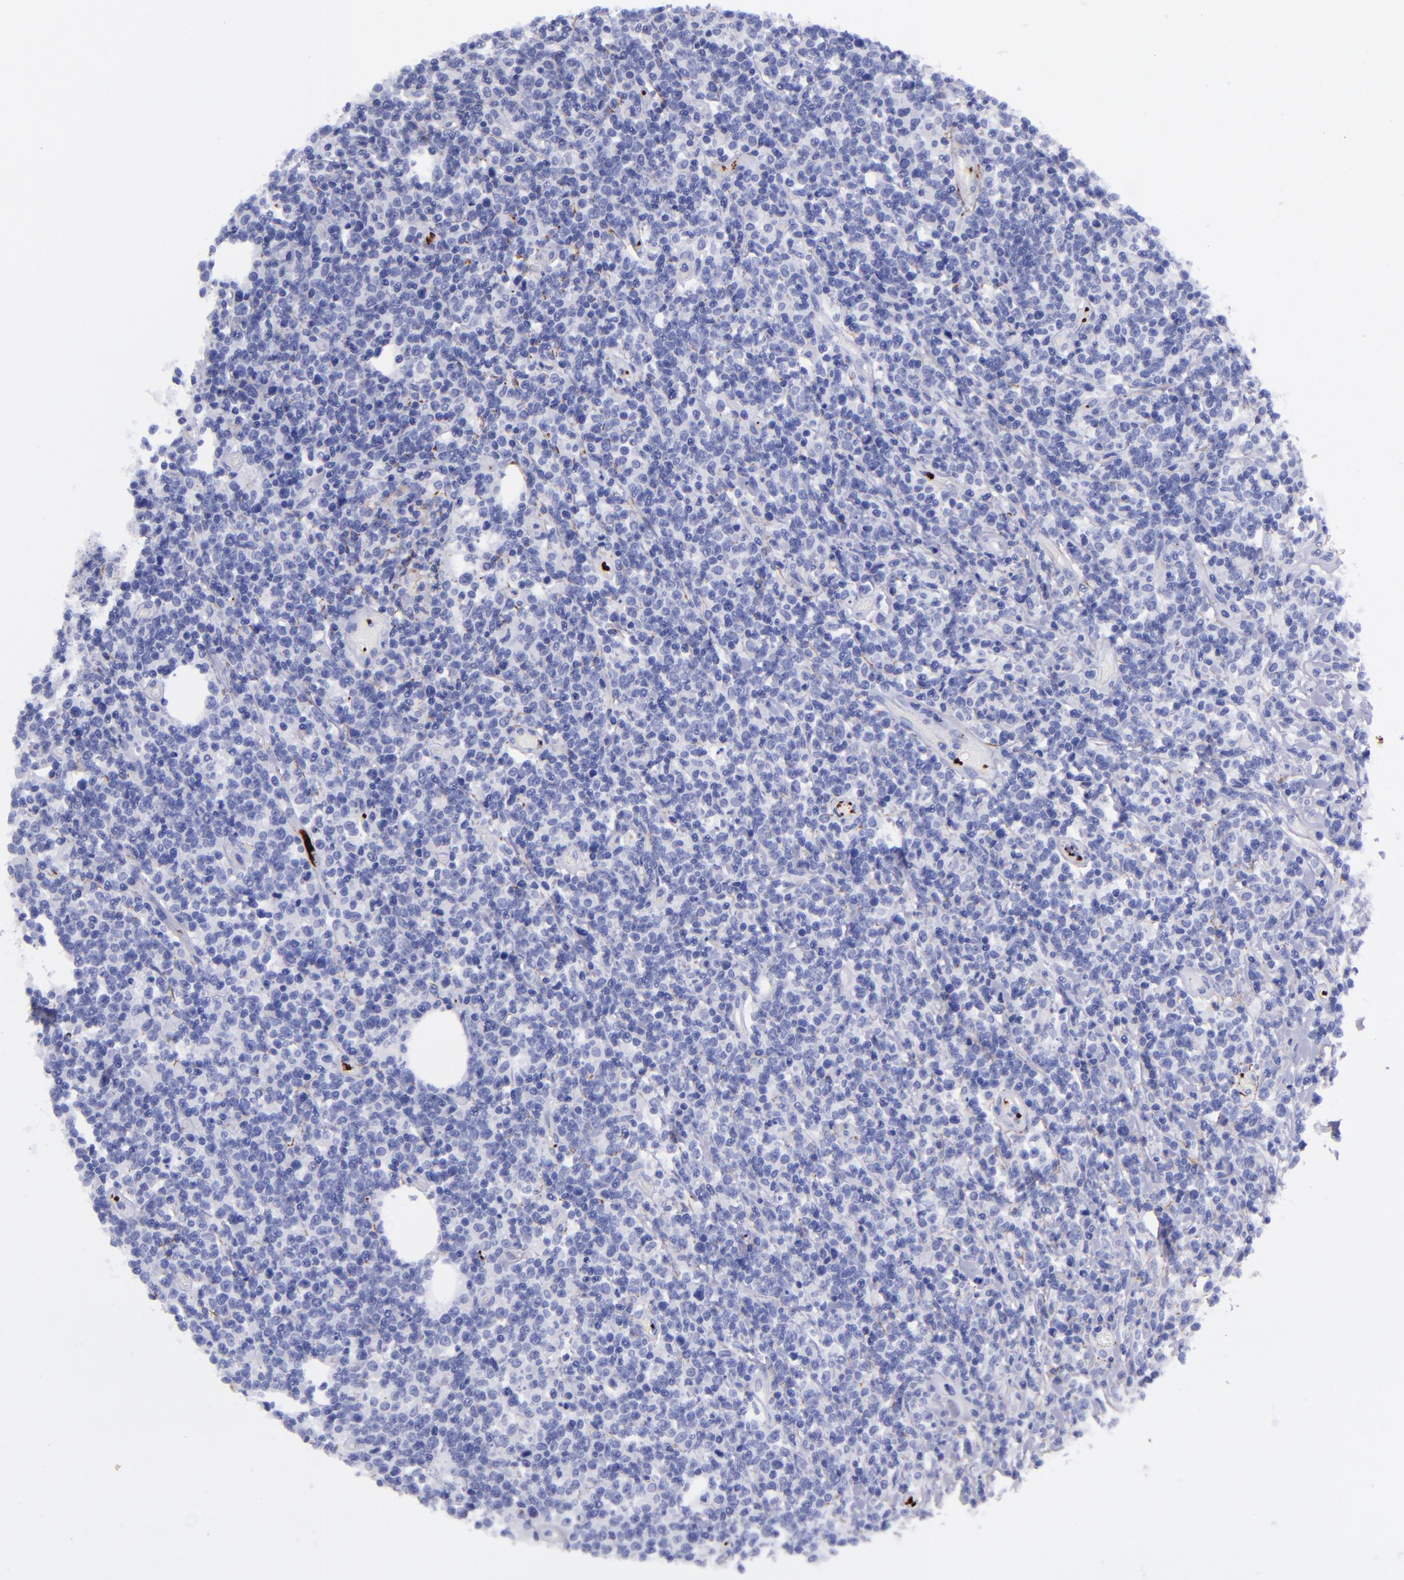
{"staining": {"intensity": "negative", "quantity": "none", "location": "none"}, "tissue": "lymphoma", "cell_type": "Tumor cells", "image_type": "cancer", "snomed": [{"axis": "morphology", "description": "Malignant lymphoma, non-Hodgkin's type, High grade"}, {"axis": "topography", "description": "Colon"}], "caption": "Tumor cells show no significant positivity in lymphoma.", "gene": "EFCAB13", "patient": {"sex": "male", "age": 82}}